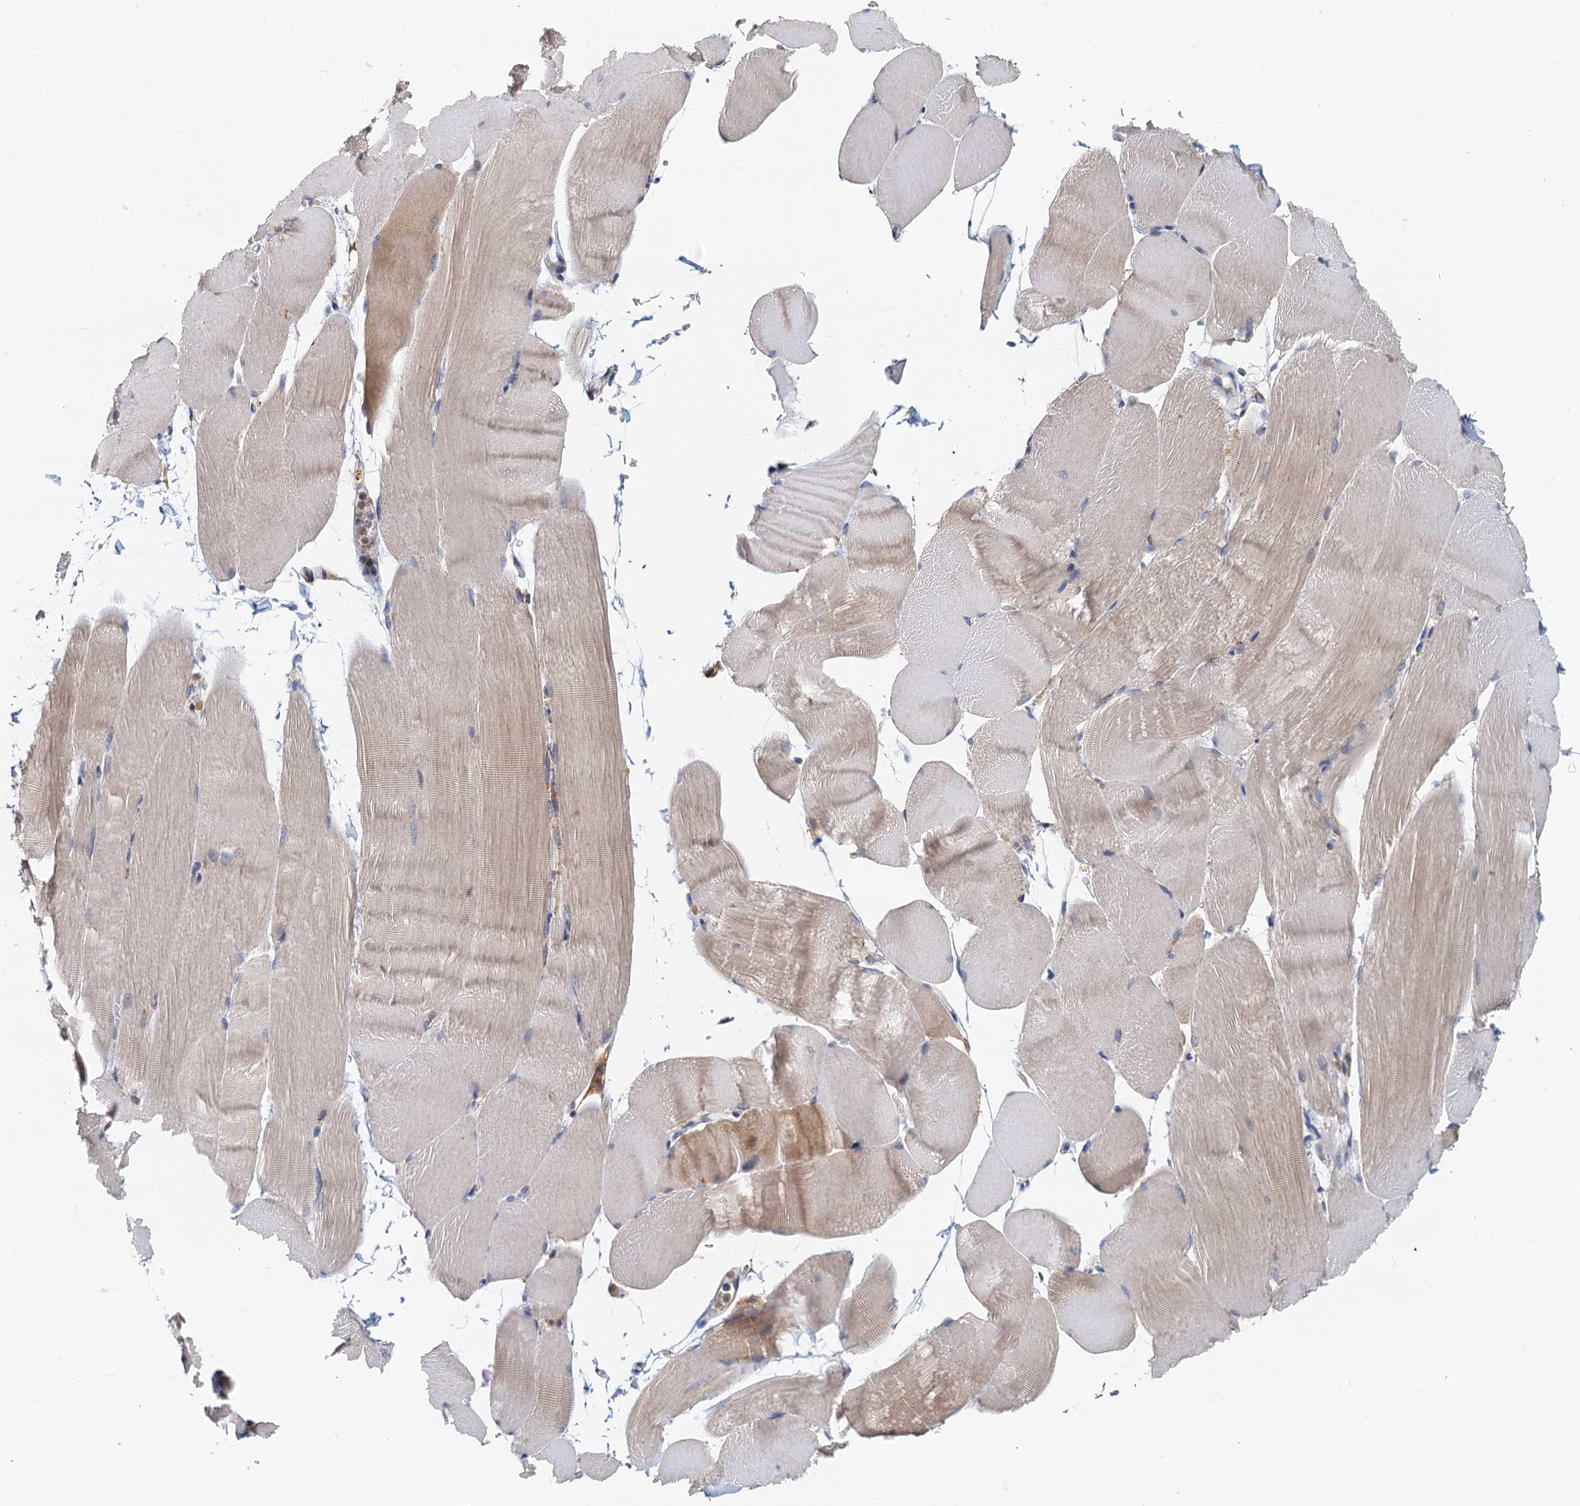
{"staining": {"intensity": "weak", "quantity": "<25%", "location": "cytoplasmic/membranous"}, "tissue": "skeletal muscle", "cell_type": "Myocytes", "image_type": "normal", "snomed": [{"axis": "morphology", "description": "Normal tissue, NOS"}, {"axis": "topography", "description": "Skeletal muscle"}, {"axis": "topography", "description": "Parathyroid gland"}], "caption": "High power microscopy photomicrograph of an immunohistochemistry (IHC) micrograph of normal skeletal muscle, revealing no significant expression in myocytes.", "gene": "TOLLIP", "patient": {"sex": "female", "age": 37}}